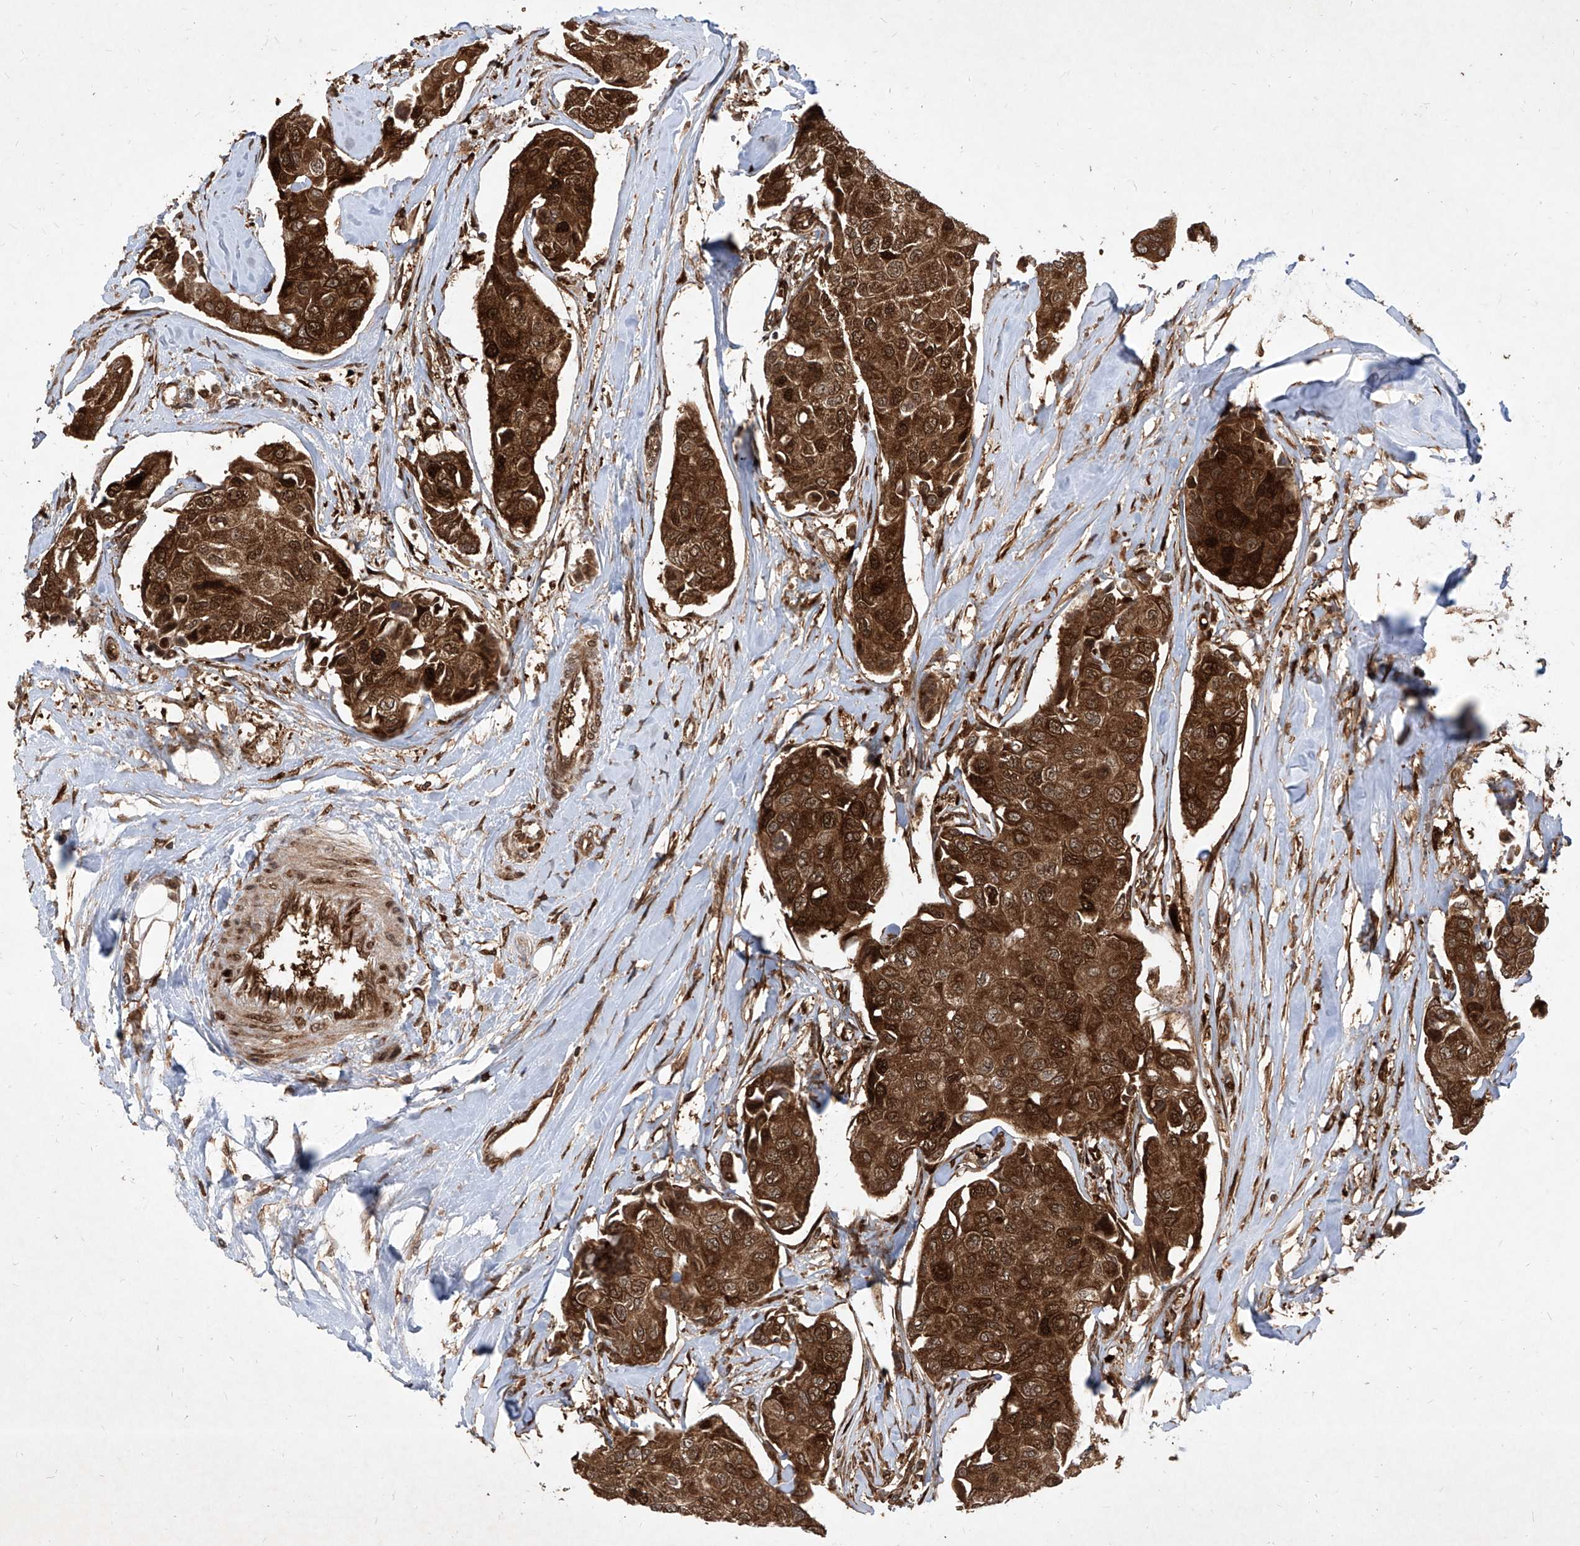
{"staining": {"intensity": "strong", "quantity": ">75%", "location": "cytoplasmic/membranous,nuclear"}, "tissue": "breast cancer", "cell_type": "Tumor cells", "image_type": "cancer", "snomed": [{"axis": "morphology", "description": "Duct carcinoma"}, {"axis": "topography", "description": "Breast"}], "caption": "Immunohistochemical staining of breast cancer (intraductal carcinoma) reveals strong cytoplasmic/membranous and nuclear protein staining in approximately >75% of tumor cells.", "gene": "MAGED2", "patient": {"sex": "female", "age": 80}}